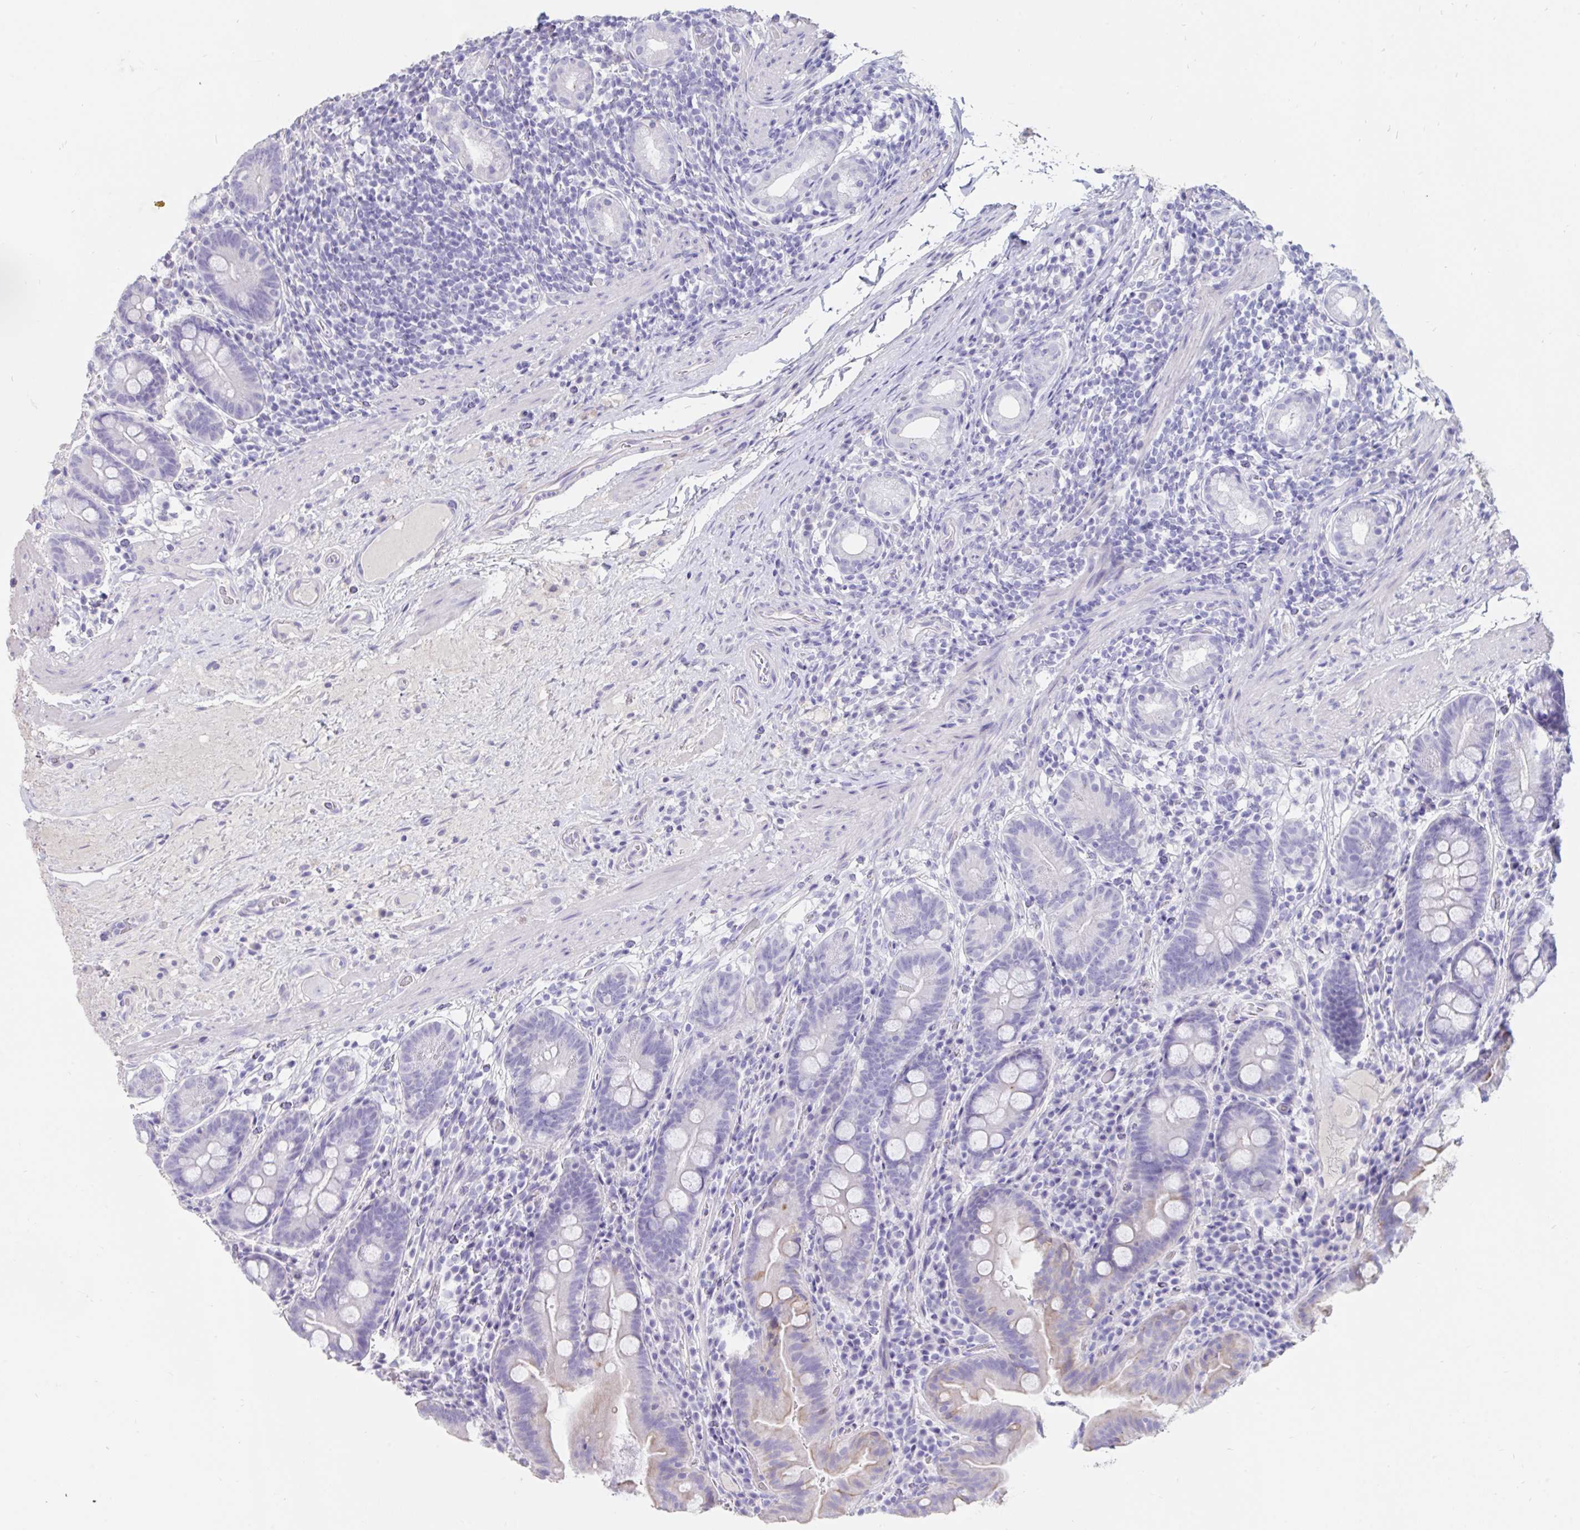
{"staining": {"intensity": "negative", "quantity": "none", "location": "none"}, "tissue": "small intestine", "cell_type": "Glandular cells", "image_type": "normal", "snomed": [{"axis": "morphology", "description": "Normal tissue, NOS"}, {"axis": "topography", "description": "Small intestine"}], "caption": "Protein analysis of benign small intestine exhibits no significant staining in glandular cells.", "gene": "TNNC1", "patient": {"sex": "male", "age": 26}}